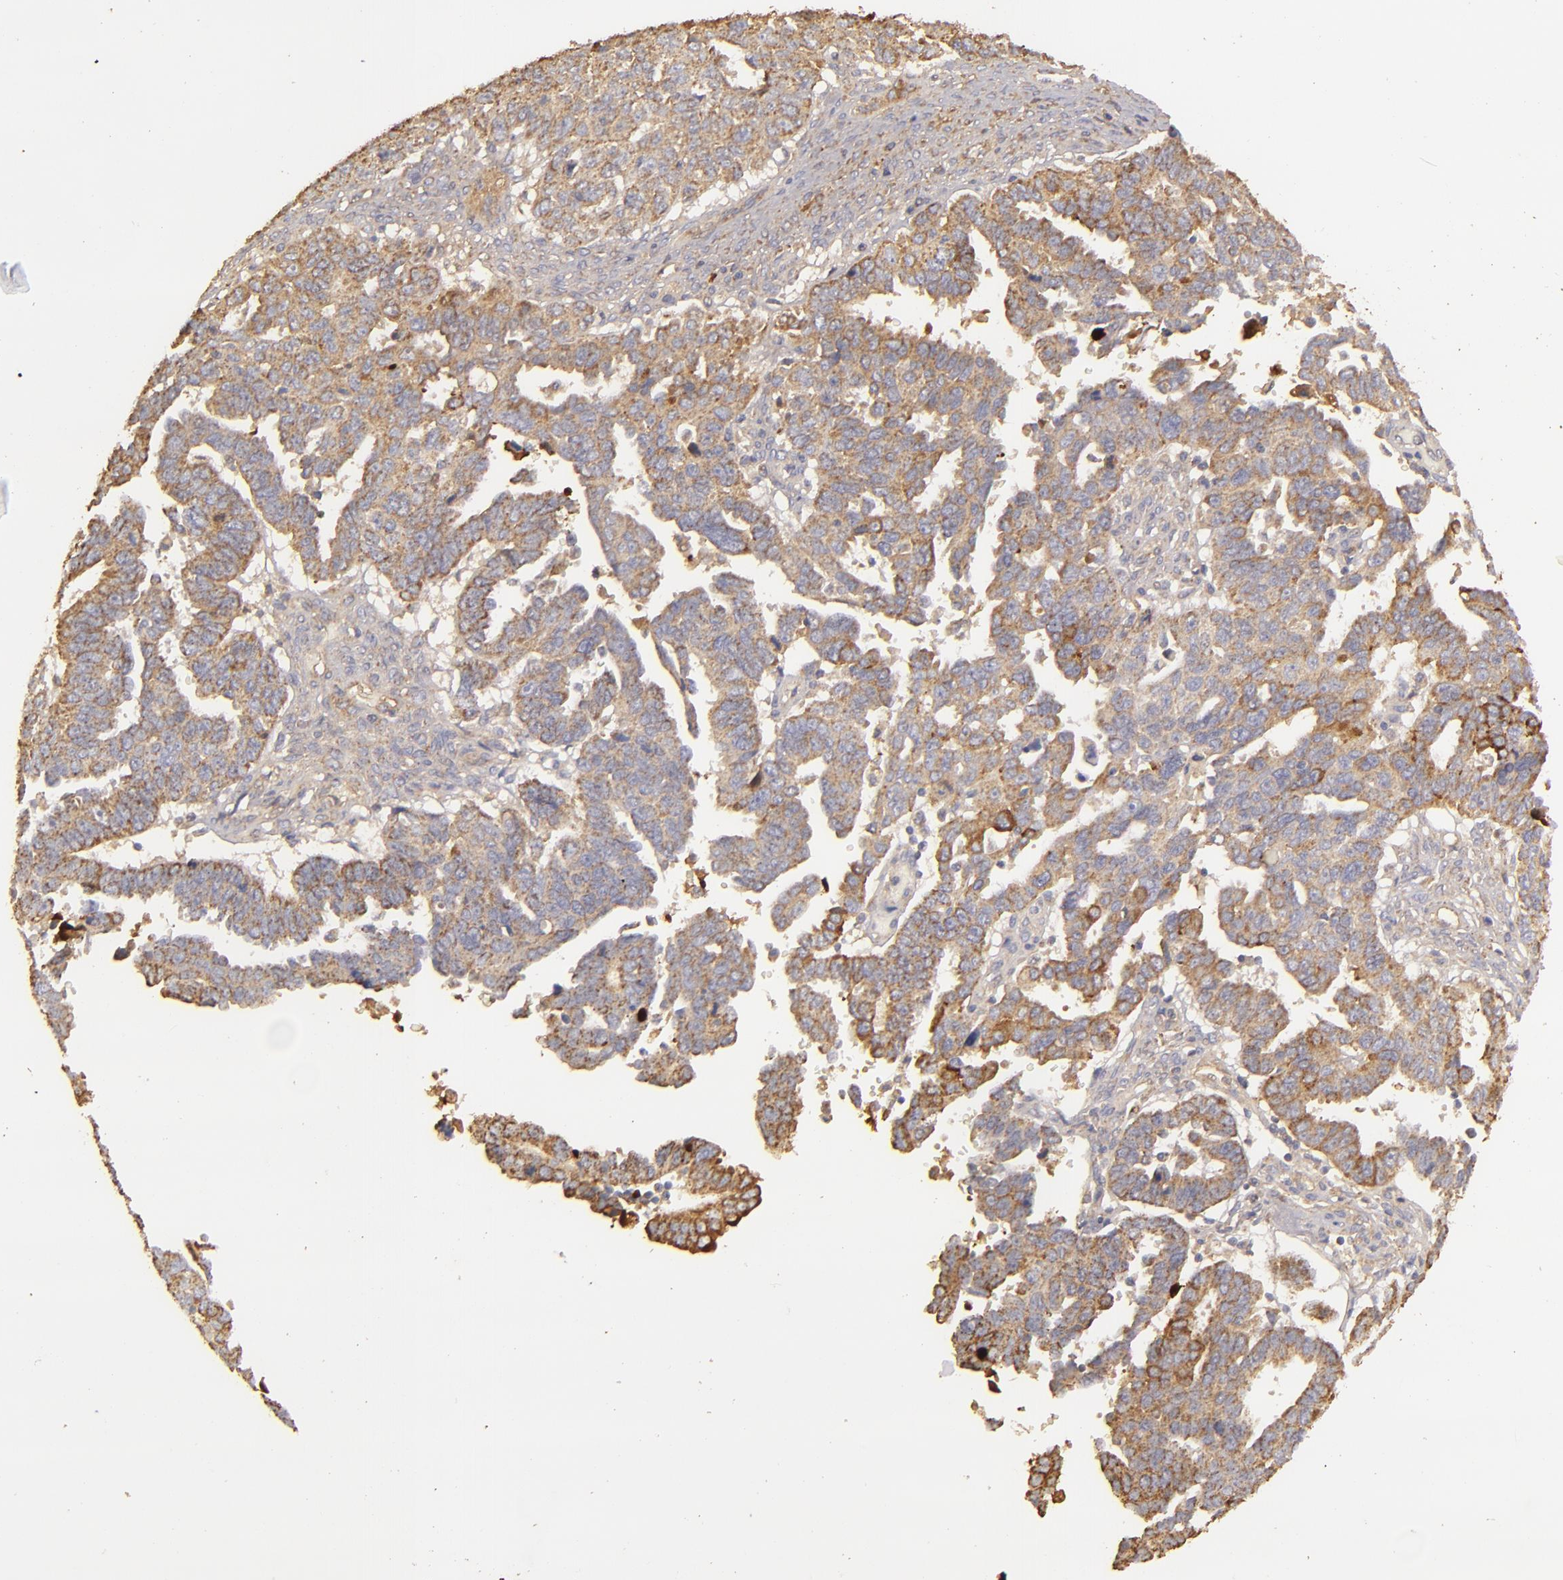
{"staining": {"intensity": "weak", "quantity": ">75%", "location": "cytoplasmic/membranous"}, "tissue": "ovarian cancer", "cell_type": "Tumor cells", "image_type": "cancer", "snomed": [{"axis": "morphology", "description": "Carcinoma, endometroid"}, {"axis": "morphology", "description": "Cystadenocarcinoma, serous, NOS"}, {"axis": "topography", "description": "Ovary"}], "caption": "An image of ovarian cancer stained for a protein shows weak cytoplasmic/membranous brown staining in tumor cells.", "gene": "CFB", "patient": {"sex": "female", "age": 45}}